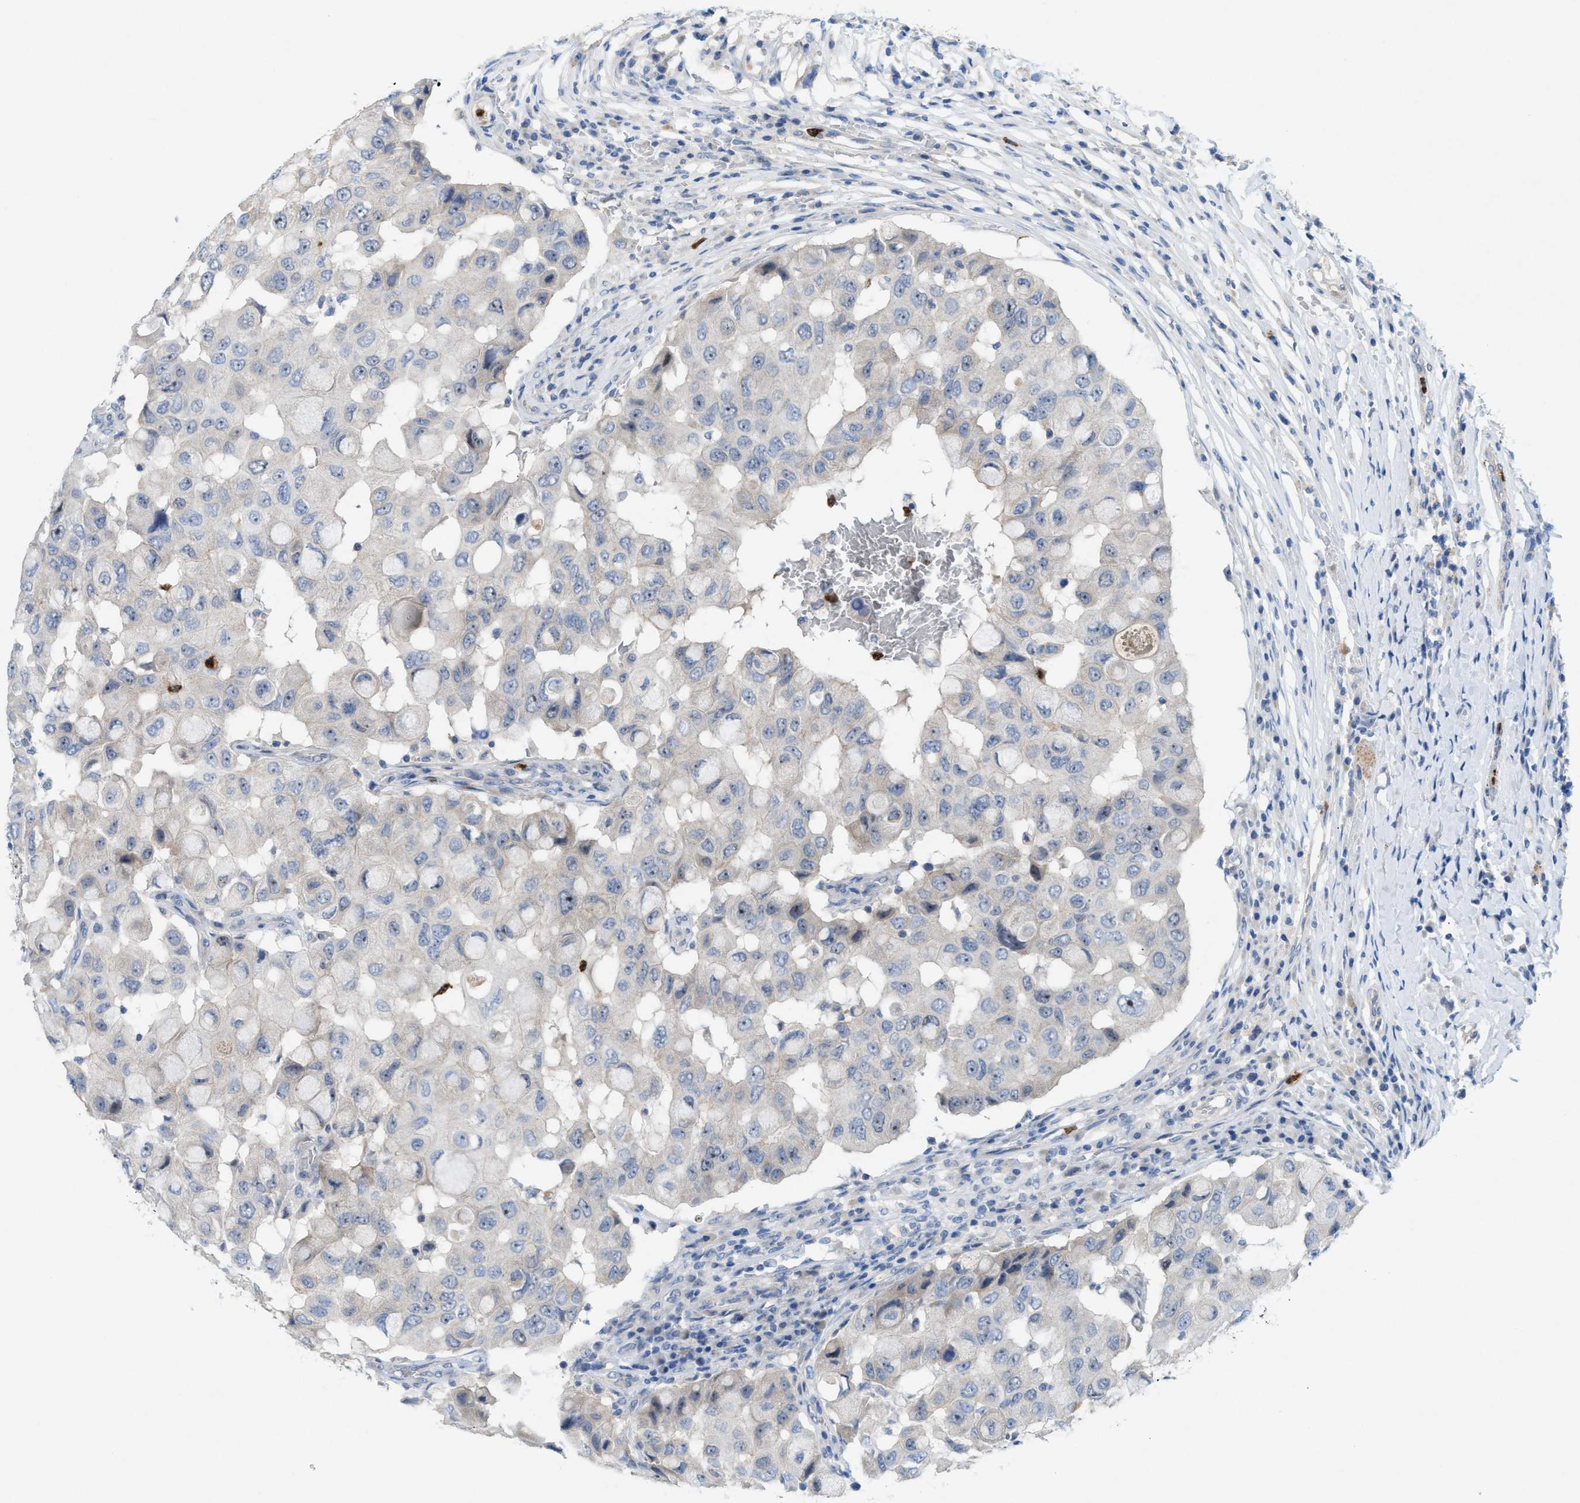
{"staining": {"intensity": "weak", "quantity": "<25%", "location": "nuclear"}, "tissue": "breast cancer", "cell_type": "Tumor cells", "image_type": "cancer", "snomed": [{"axis": "morphology", "description": "Duct carcinoma"}, {"axis": "topography", "description": "Breast"}], "caption": "Breast intraductal carcinoma was stained to show a protein in brown. There is no significant expression in tumor cells.", "gene": "CMTM1", "patient": {"sex": "female", "age": 27}}